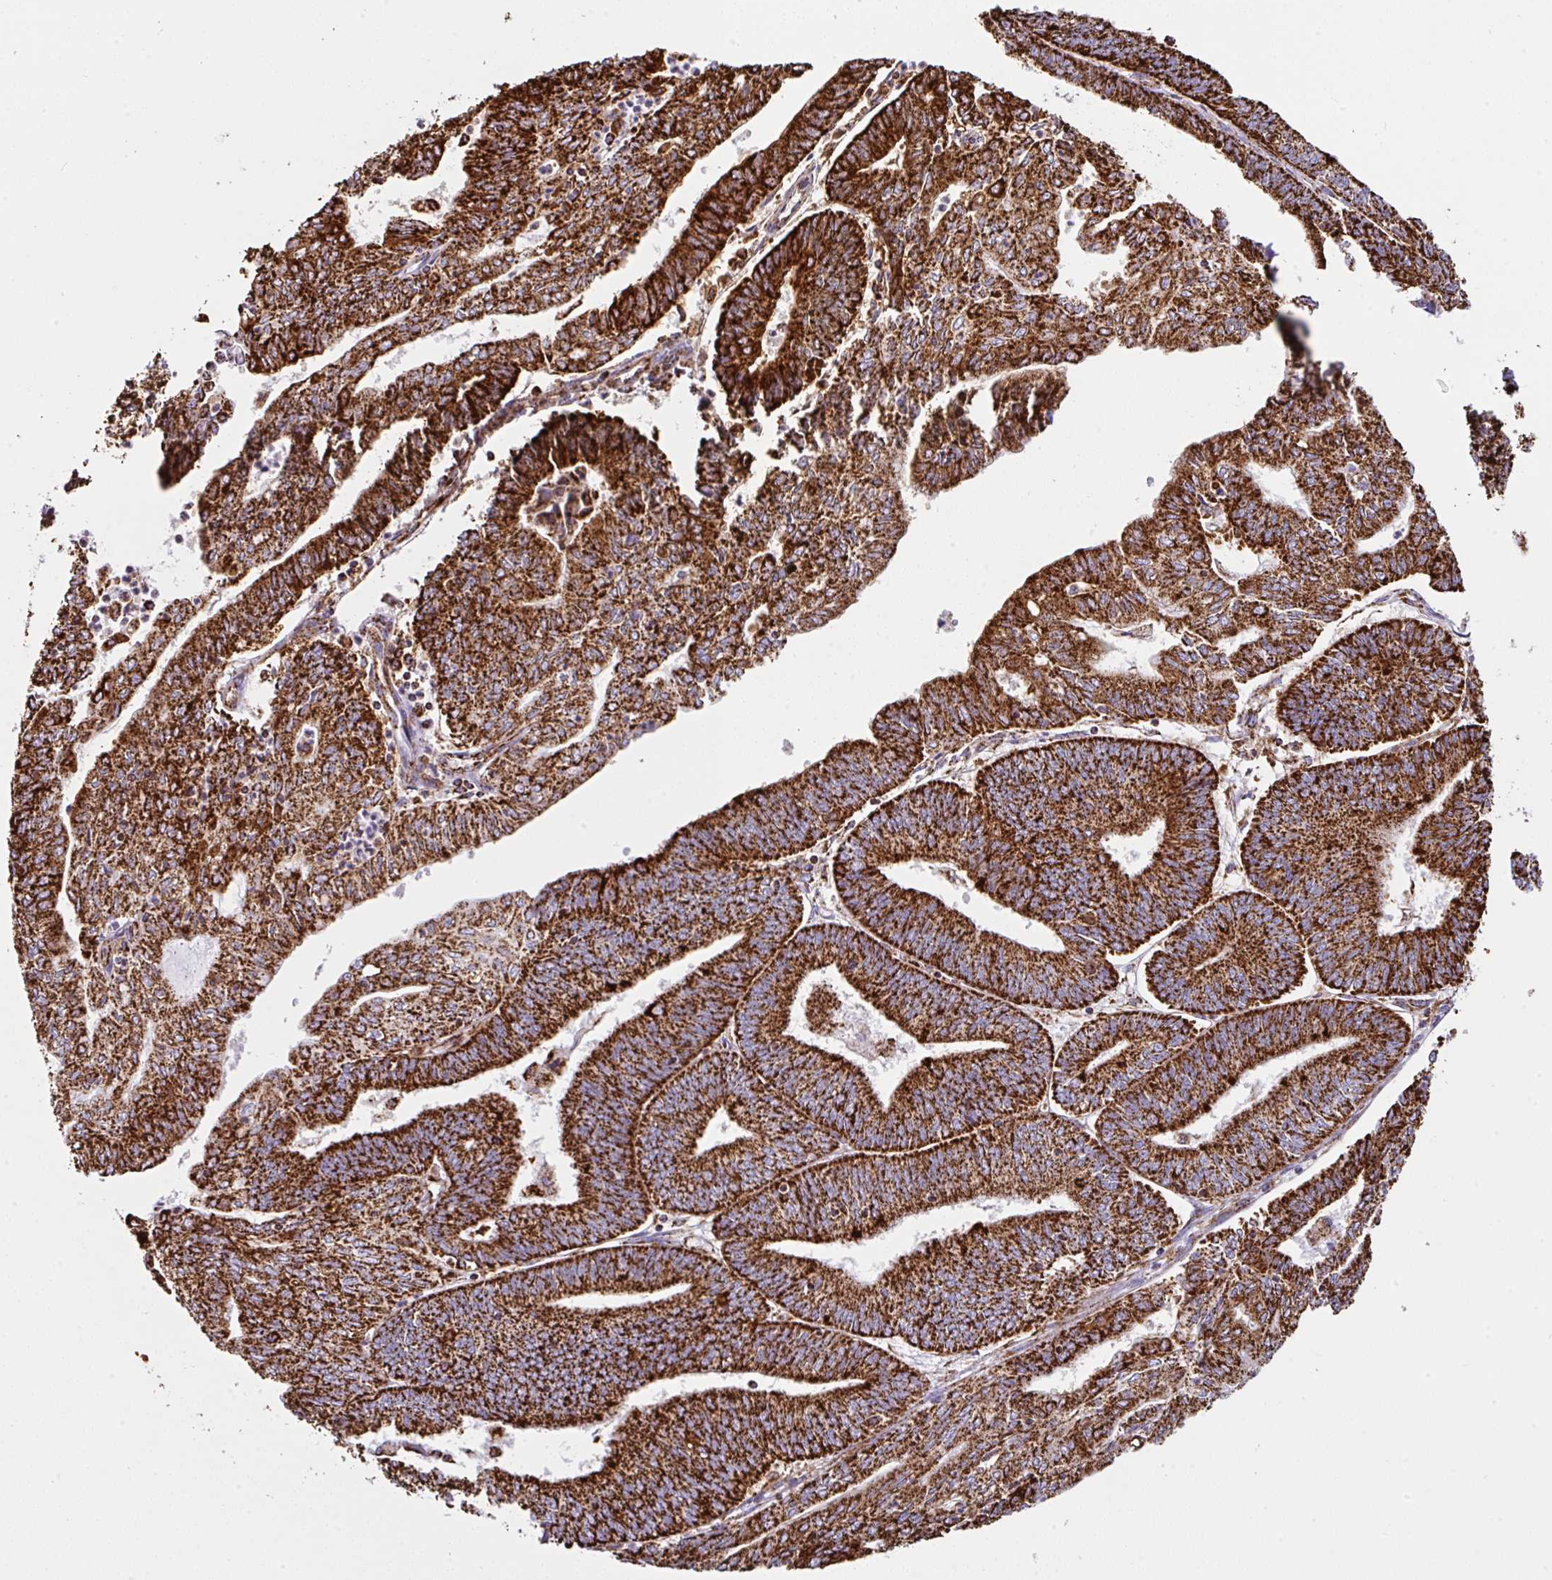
{"staining": {"intensity": "strong", "quantity": ">75%", "location": "cytoplasmic/membranous"}, "tissue": "endometrial cancer", "cell_type": "Tumor cells", "image_type": "cancer", "snomed": [{"axis": "morphology", "description": "Adenocarcinoma, NOS"}, {"axis": "topography", "description": "Endometrium"}], "caption": "Endometrial adenocarcinoma stained with DAB IHC reveals high levels of strong cytoplasmic/membranous staining in approximately >75% of tumor cells. Using DAB (3,3'-diaminobenzidine) (brown) and hematoxylin (blue) stains, captured at high magnification using brightfield microscopy.", "gene": "ANKRD33B", "patient": {"sex": "female", "age": 61}}